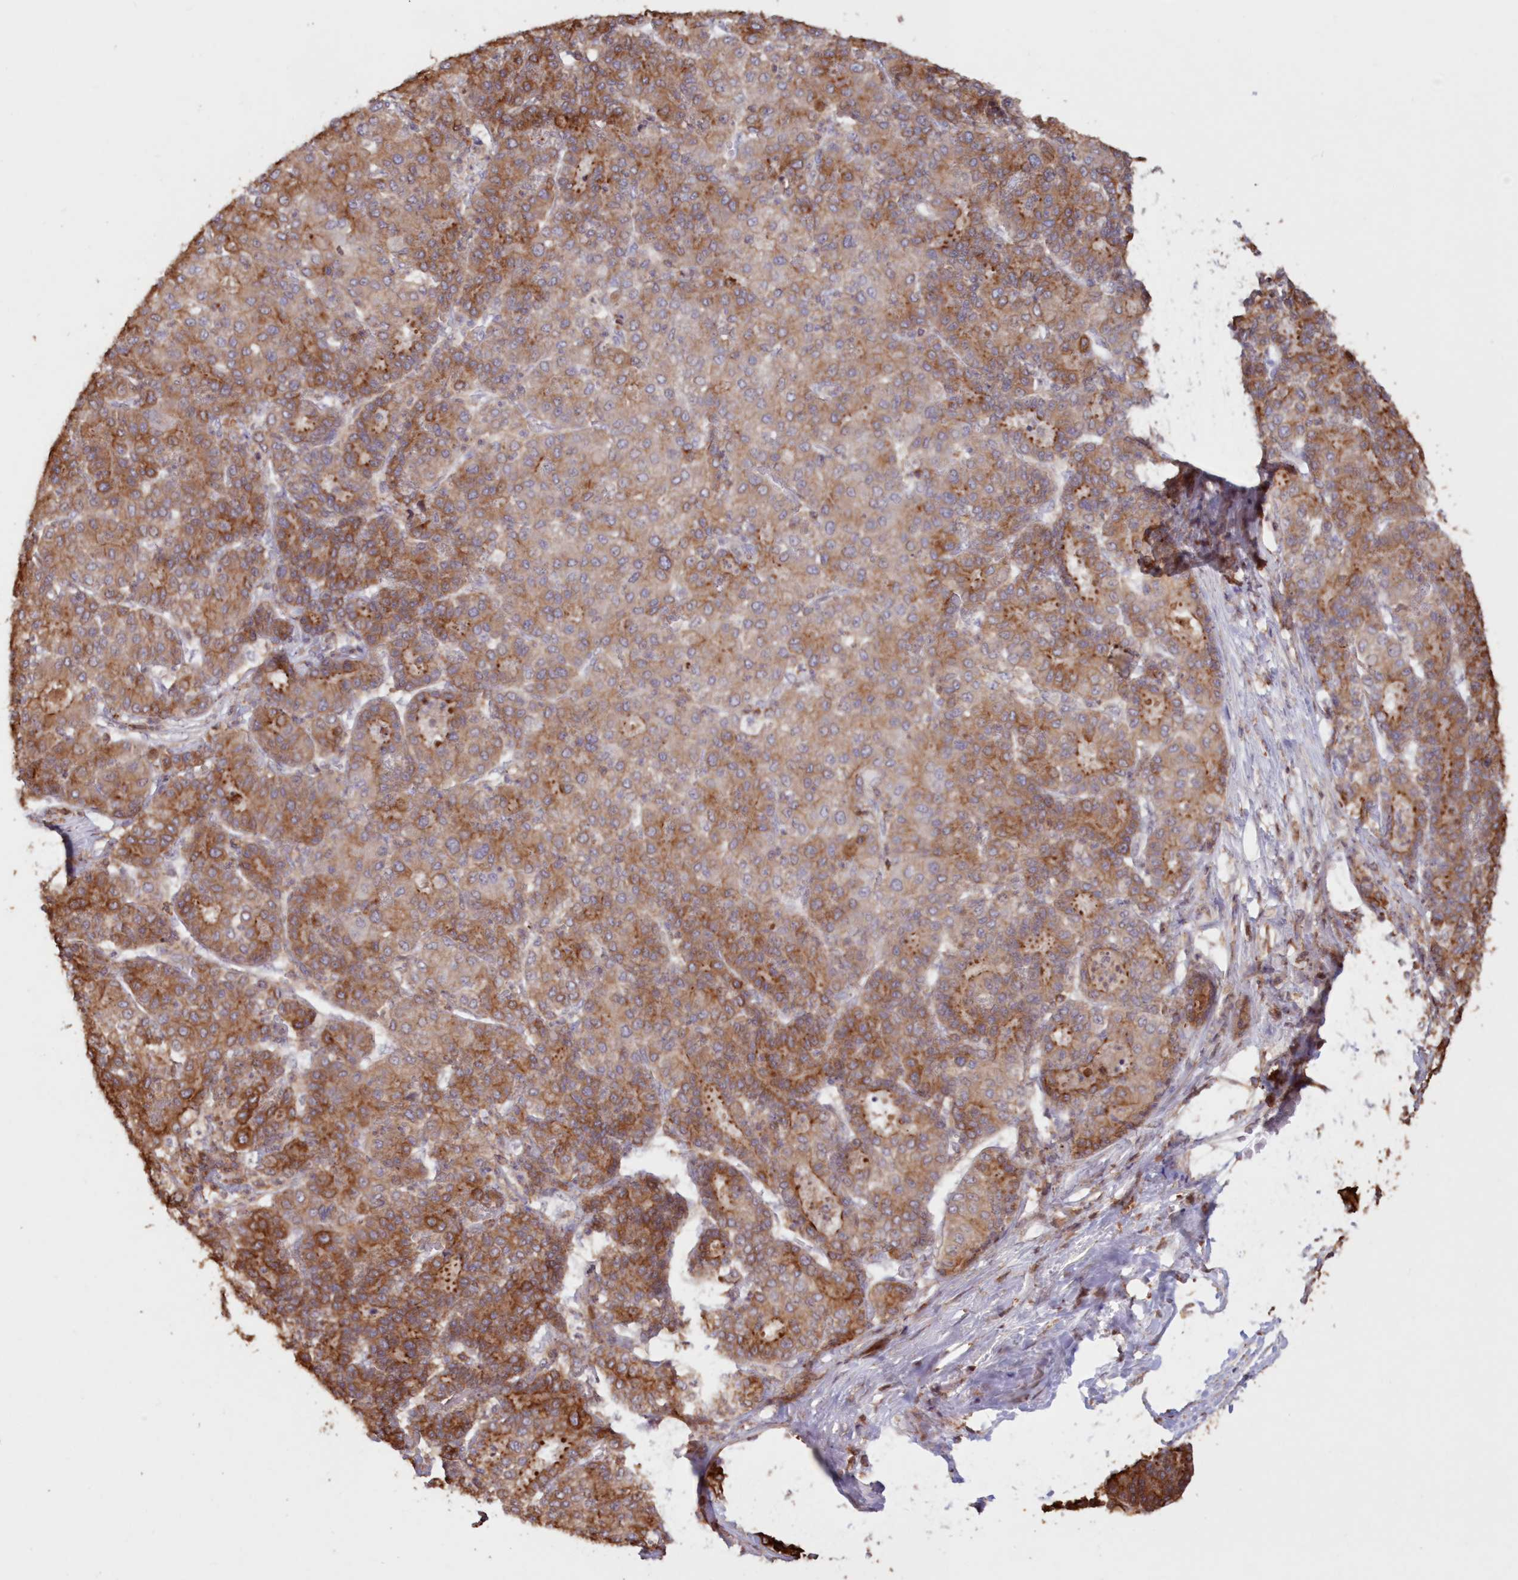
{"staining": {"intensity": "moderate", "quantity": ">75%", "location": "cytoplasmic/membranous"}, "tissue": "liver cancer", "cell_type": "Tumor cells", "image_type": "cancer", "snomed": [{"axis": "morphology", "description": "Carcinoma, Hepatocellular, NOS"}, {"axis": "topography", "description": "Liver"}], "caption": "Immunohistochemical staining of human liver cancer exhibits moderate cytoplasmic/membranous protein staining in approximately >75% of tumor cells.", "gene": "SNED1", "patient": {"sex": "male", "age": 65}}